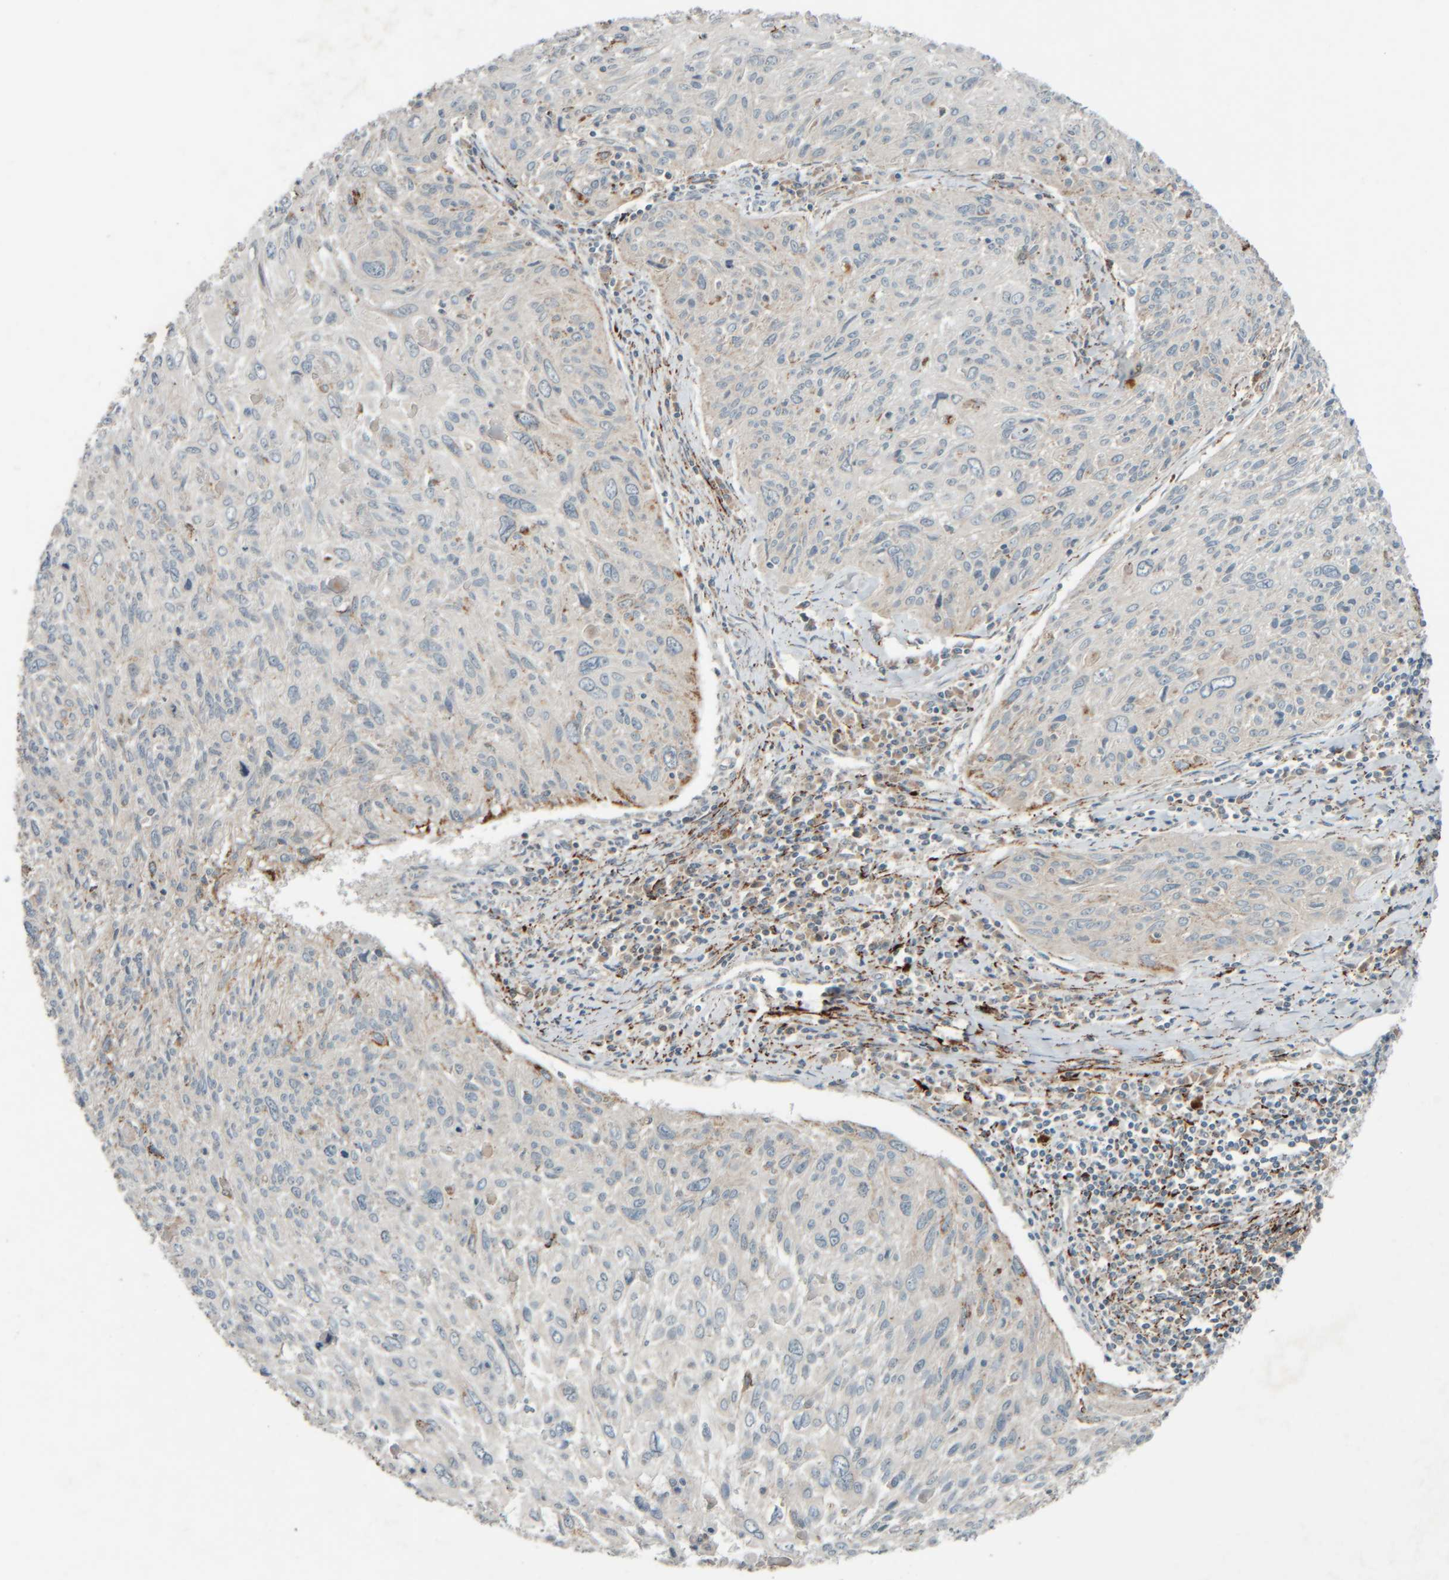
{"staining": {"intensity": "weak", "quantity": "<25%", "location": "cytoplasmic/membranous"}, "tissue": "cervical cancer", "cell_type": "Tumor cells", "image_type": "cancer", "snomed": [{"axis": "morphology", "description": "Squamous cell carcinoma, NOS"}, {"axis": "topography", "description": "Cervix"}], "caption": "Immunohistochemical staining of cervical cancer (squamous cell carcinoma) exhibits no significant positivity in tumor cells.", "gene": "SPAG5", "patient": {"sex": "female", "age": 51}}